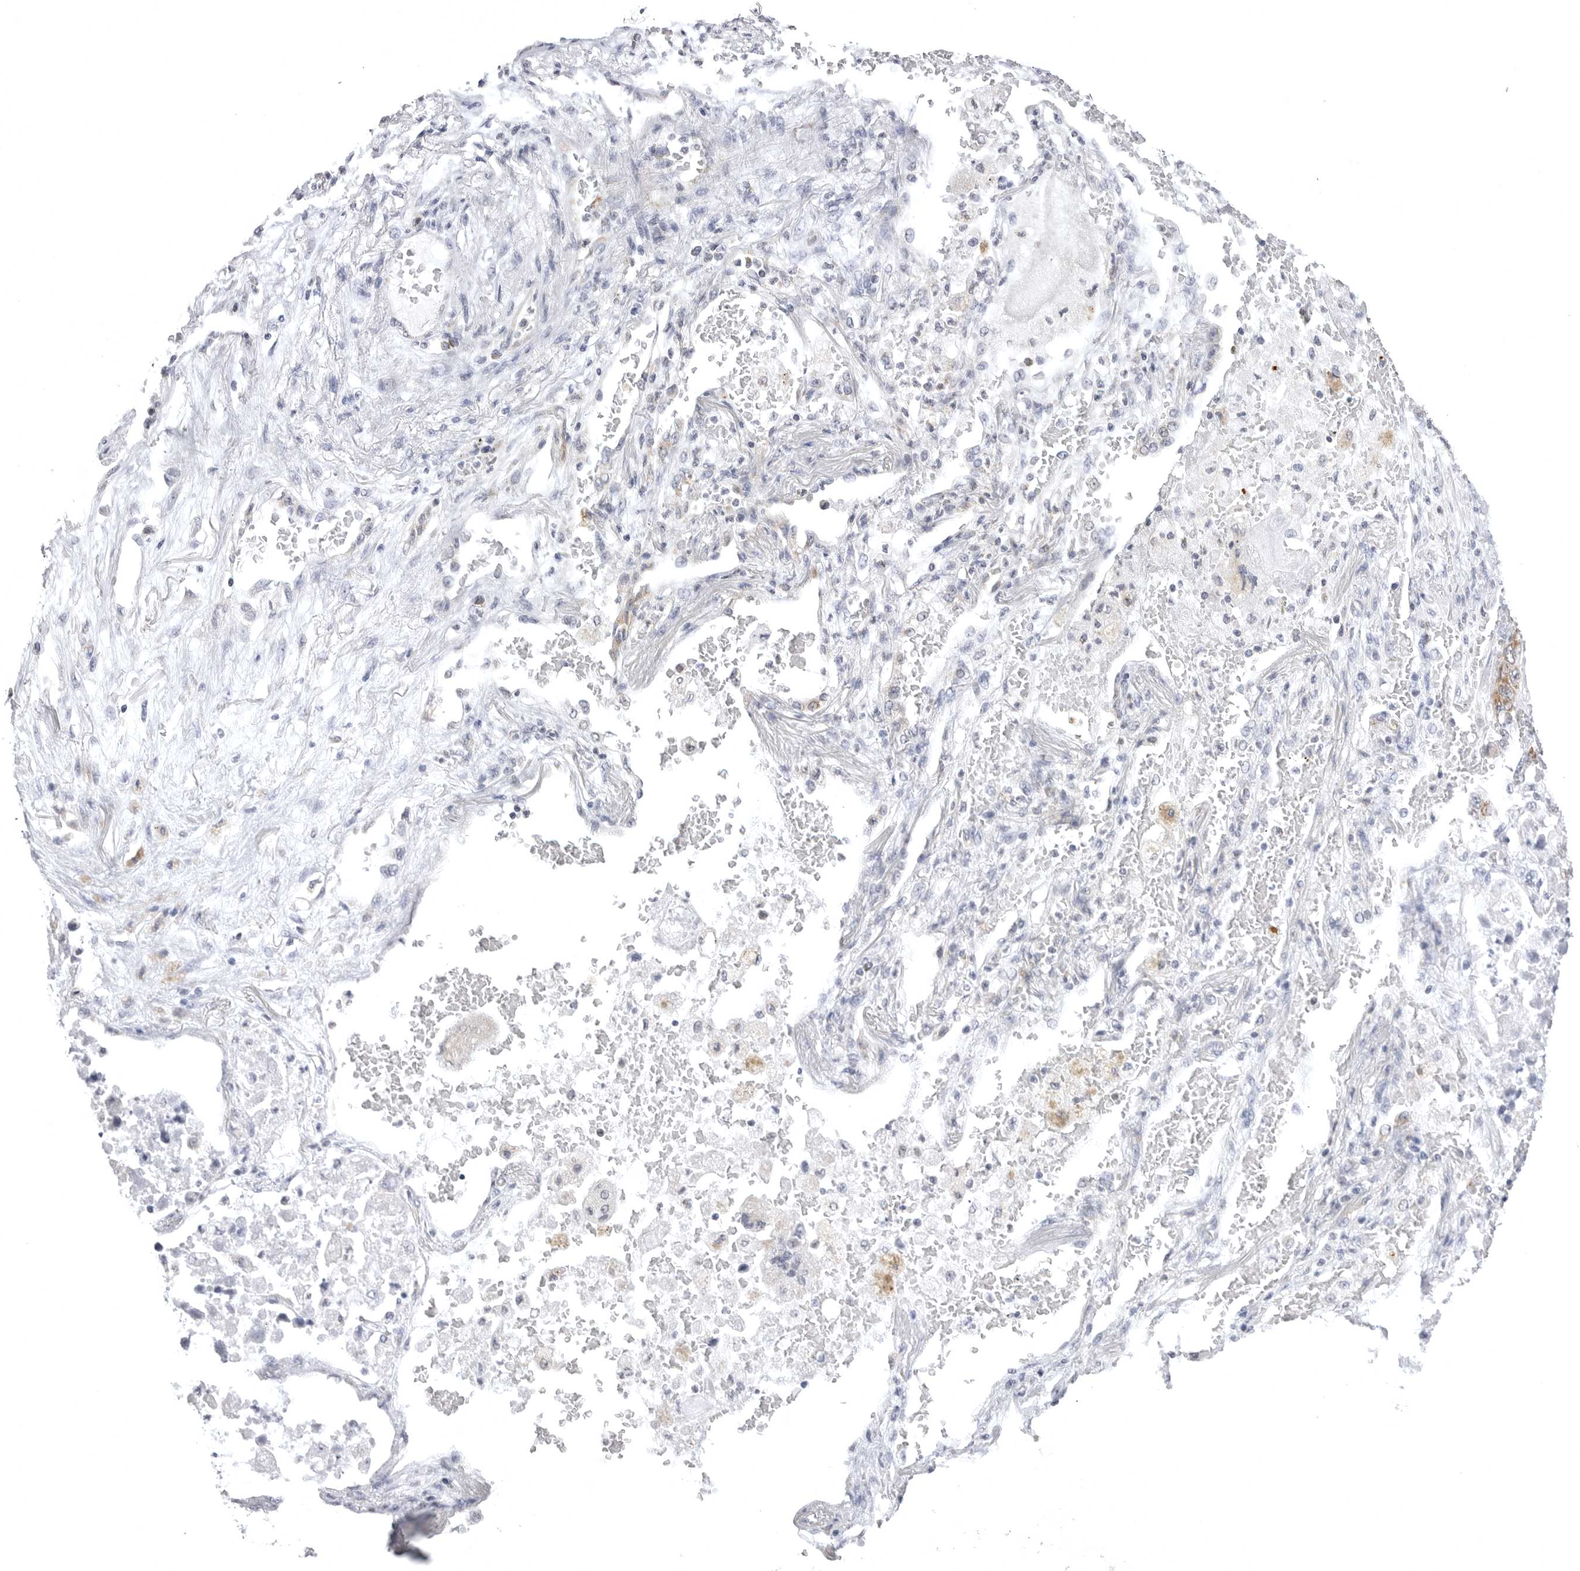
{"staining": {"intensity": "negative", "quantity": "none", "location": "none"}, "tissue": "lung cancer", "cell_type": "Tumor cells", "image_type": "cancer", "snomed": [{"axis": "morphology", "description": "Squamous cell carcinoma, NOS"}, {"axis": "topography", "description": "Lung"}], "caption": "Immunohistochemical staining of lung cancer exhibits no significant staining in tumor cells.", "gene": "TUFM", "patient": {"sex": "male", "age": 61}}